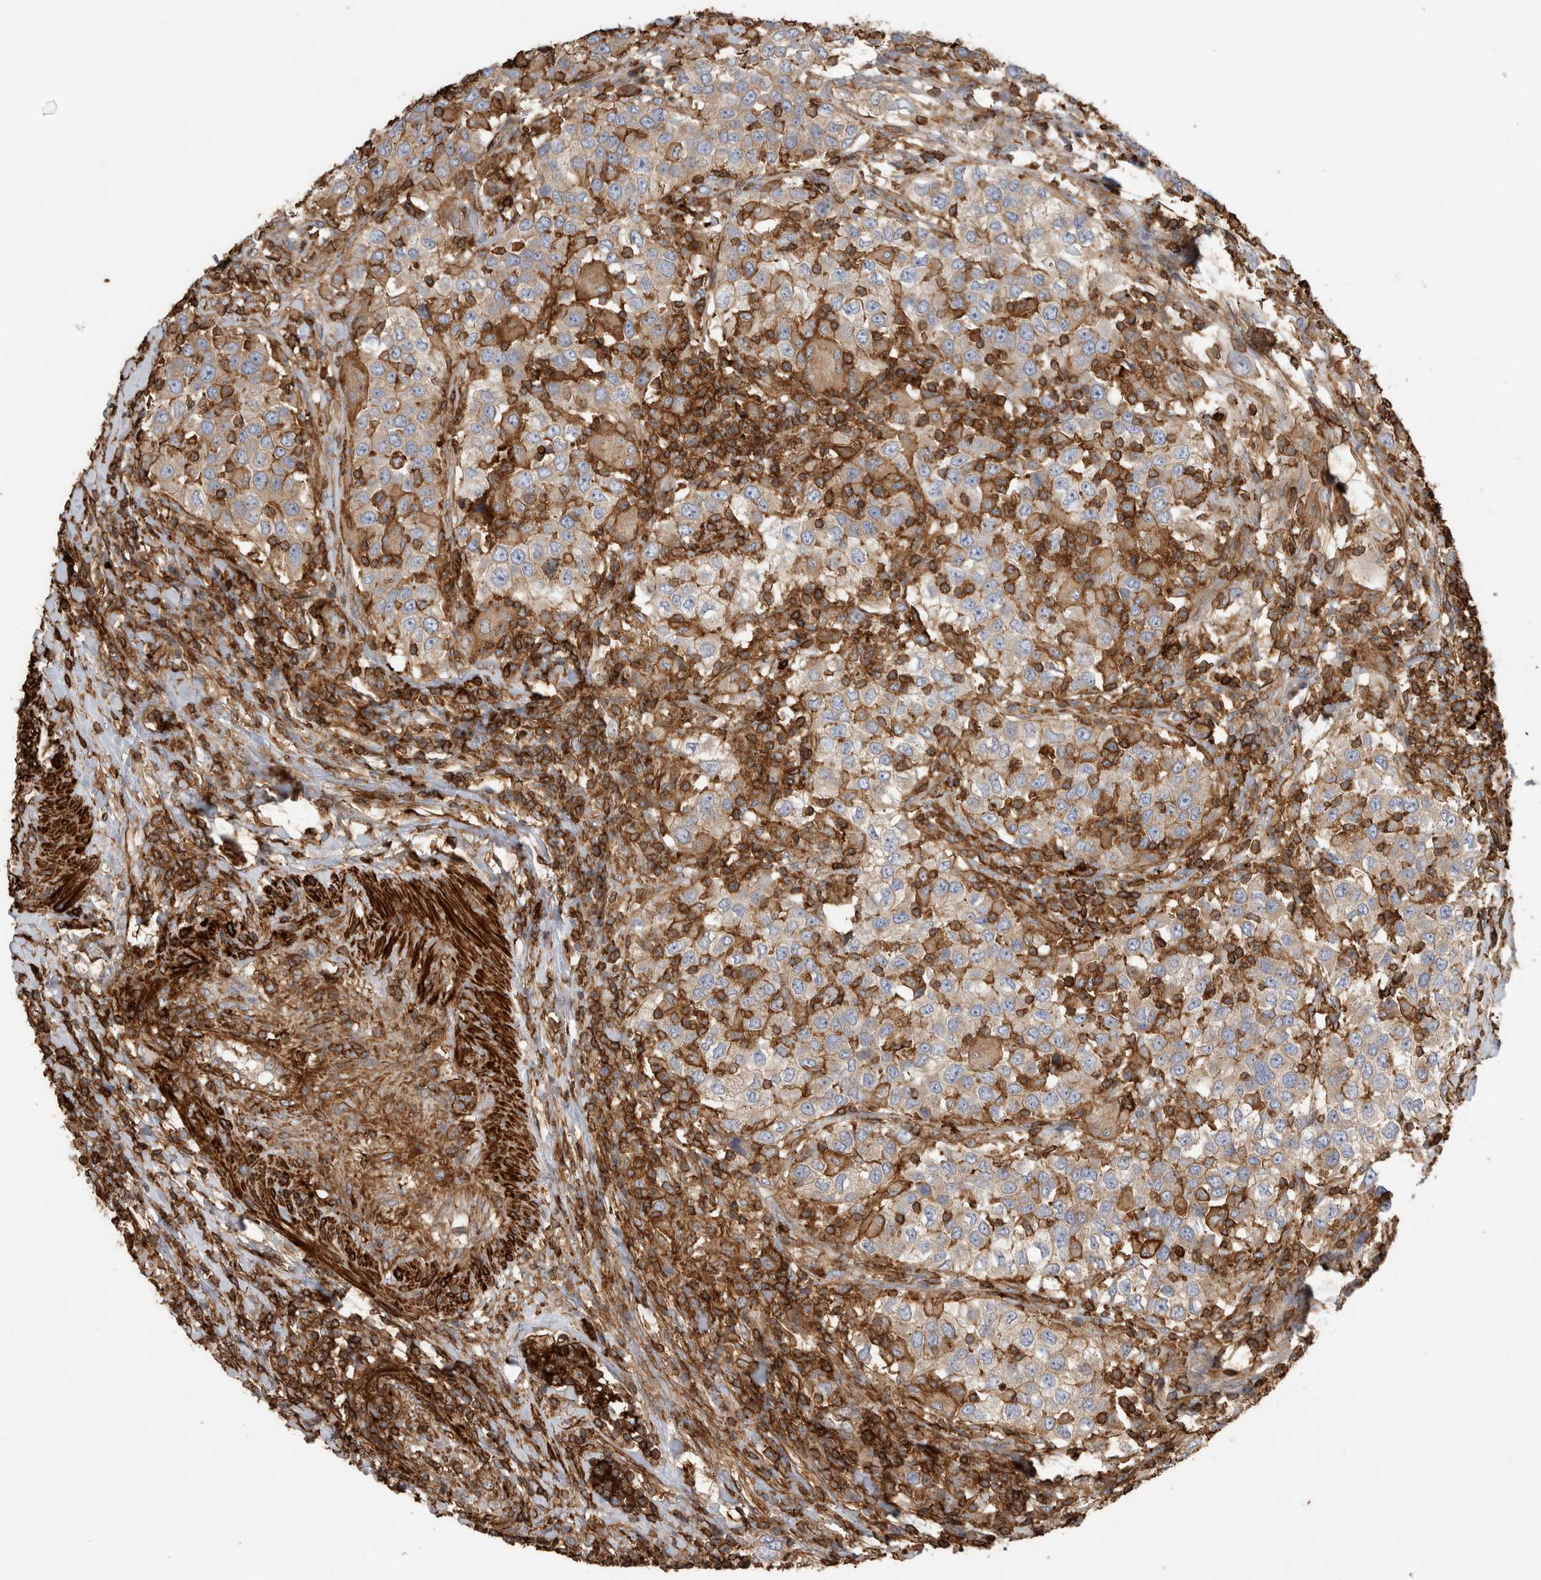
{"staining": {"intensity": "weak", "quantity": "<25%", "location": "cytoplasmic/membranous"}, "tissue": "urothelial cancer", "cell_type": "Tumor cells", "image_type": "cancer", "snomed": [{"axis": "morphology", "description": "Urothelial carcinoma, High grade"}, {"axis": "topography", "description": "Urinary bladder"}], "caption": "Immunohistochemistry photomicrograph of human urothelial cancer stained for a protein (brown), which exhibits no staining in tumor cells.", "gene": "GPER1", "patient": {"sex": "female", "age": 80}}